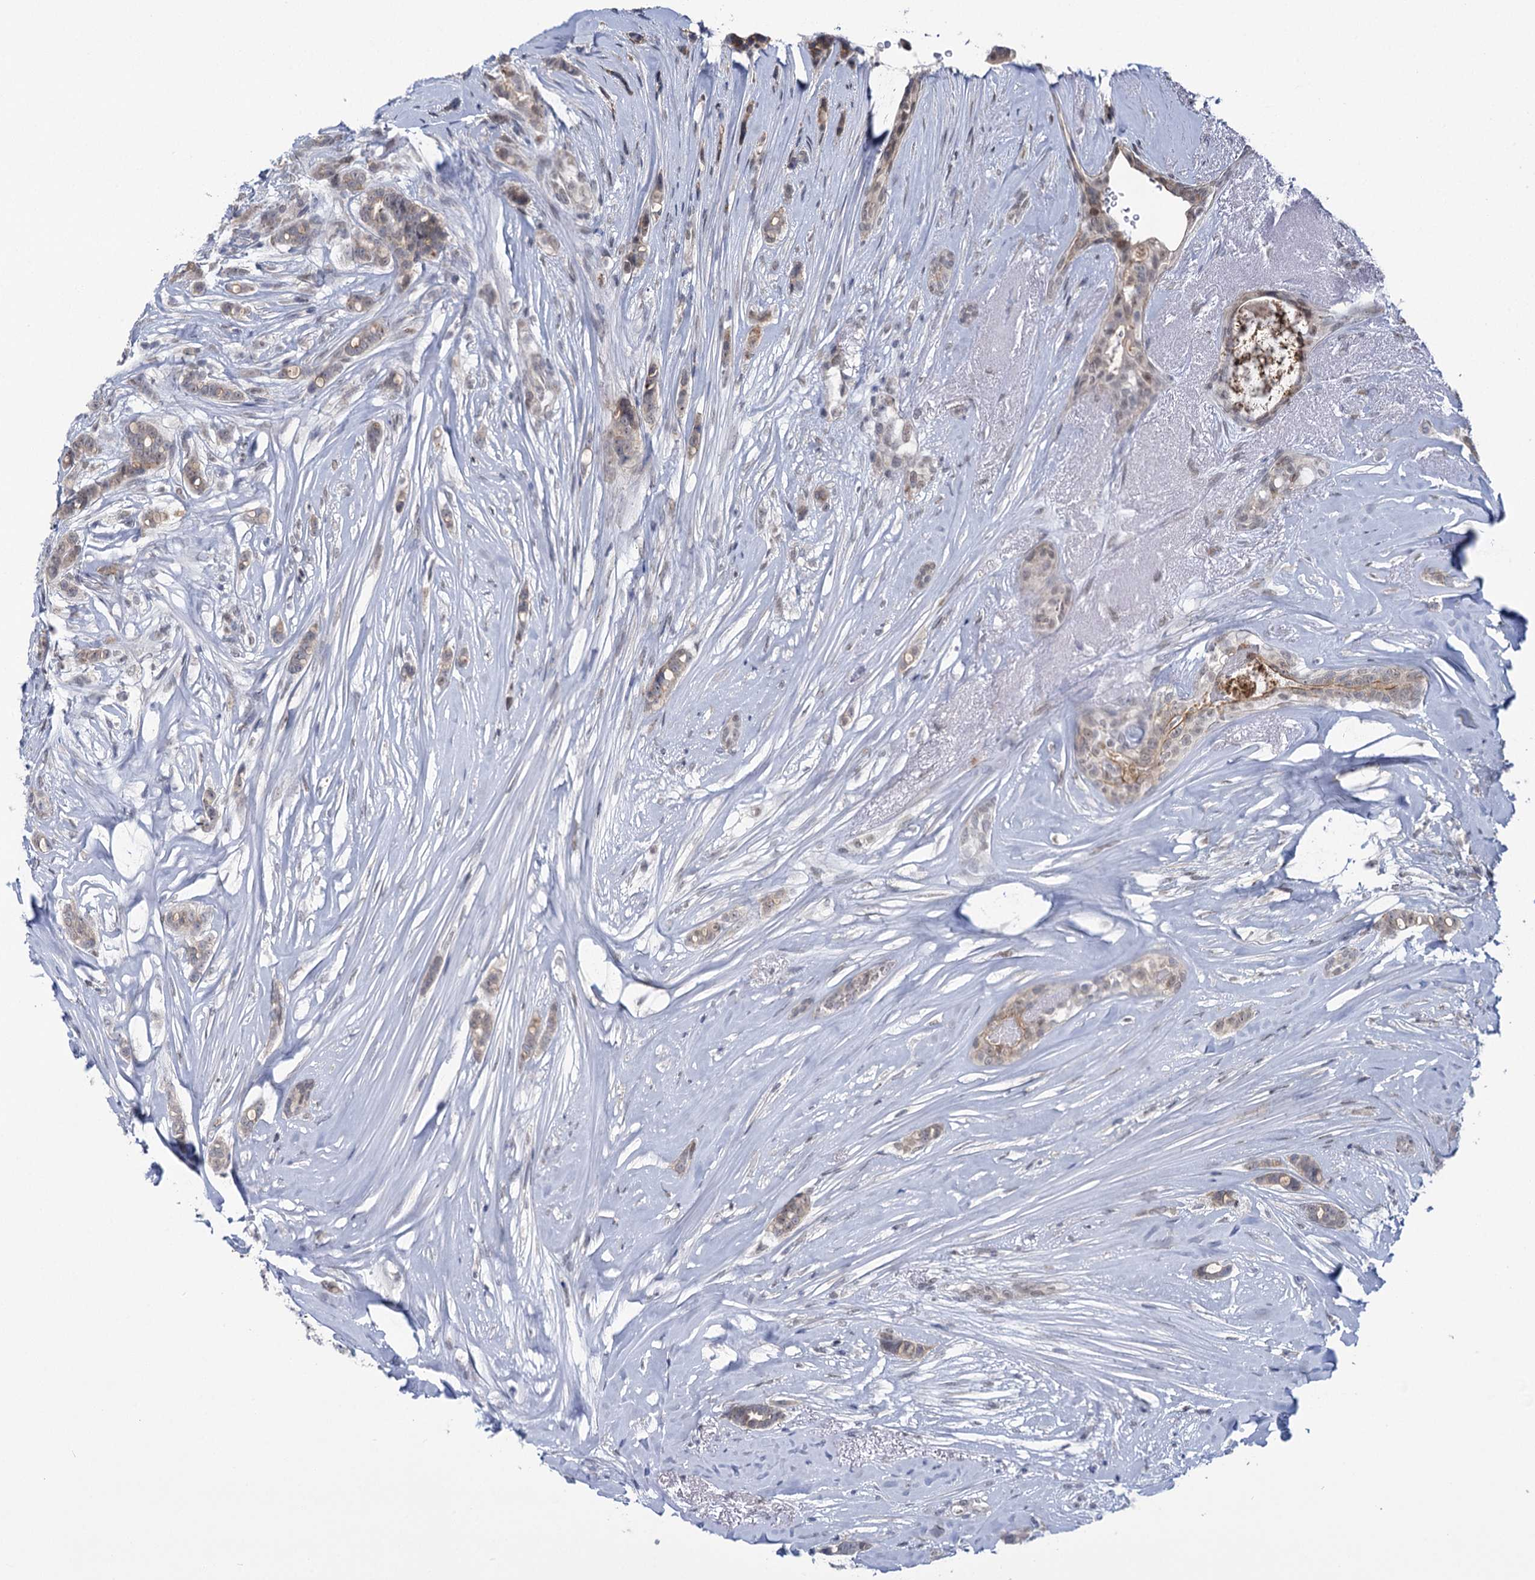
{"staining": {"intensity": "weak", "quantity": "25%-75%", "location": "cytoplasmic/membranous,nuclear"}, "tissue": "breast cancer", "cell_type": "Tumor cells", "image_type": "cancer", "snomed": [{"axis": "morphology", "description": "Lobular carcinoma"}, {"axis": "topography", "description": "Breast"}], "caption": "Approximately 25%-75% of tumor cells in breast cancer (lobular carcinoma) reveal weak cytoplasmic/membranous and nuclear protein expression as visualized by brown immunohistochemical staining.", "gene": "MBLAC2", "patient": {"sex": "female", "age": 51}}